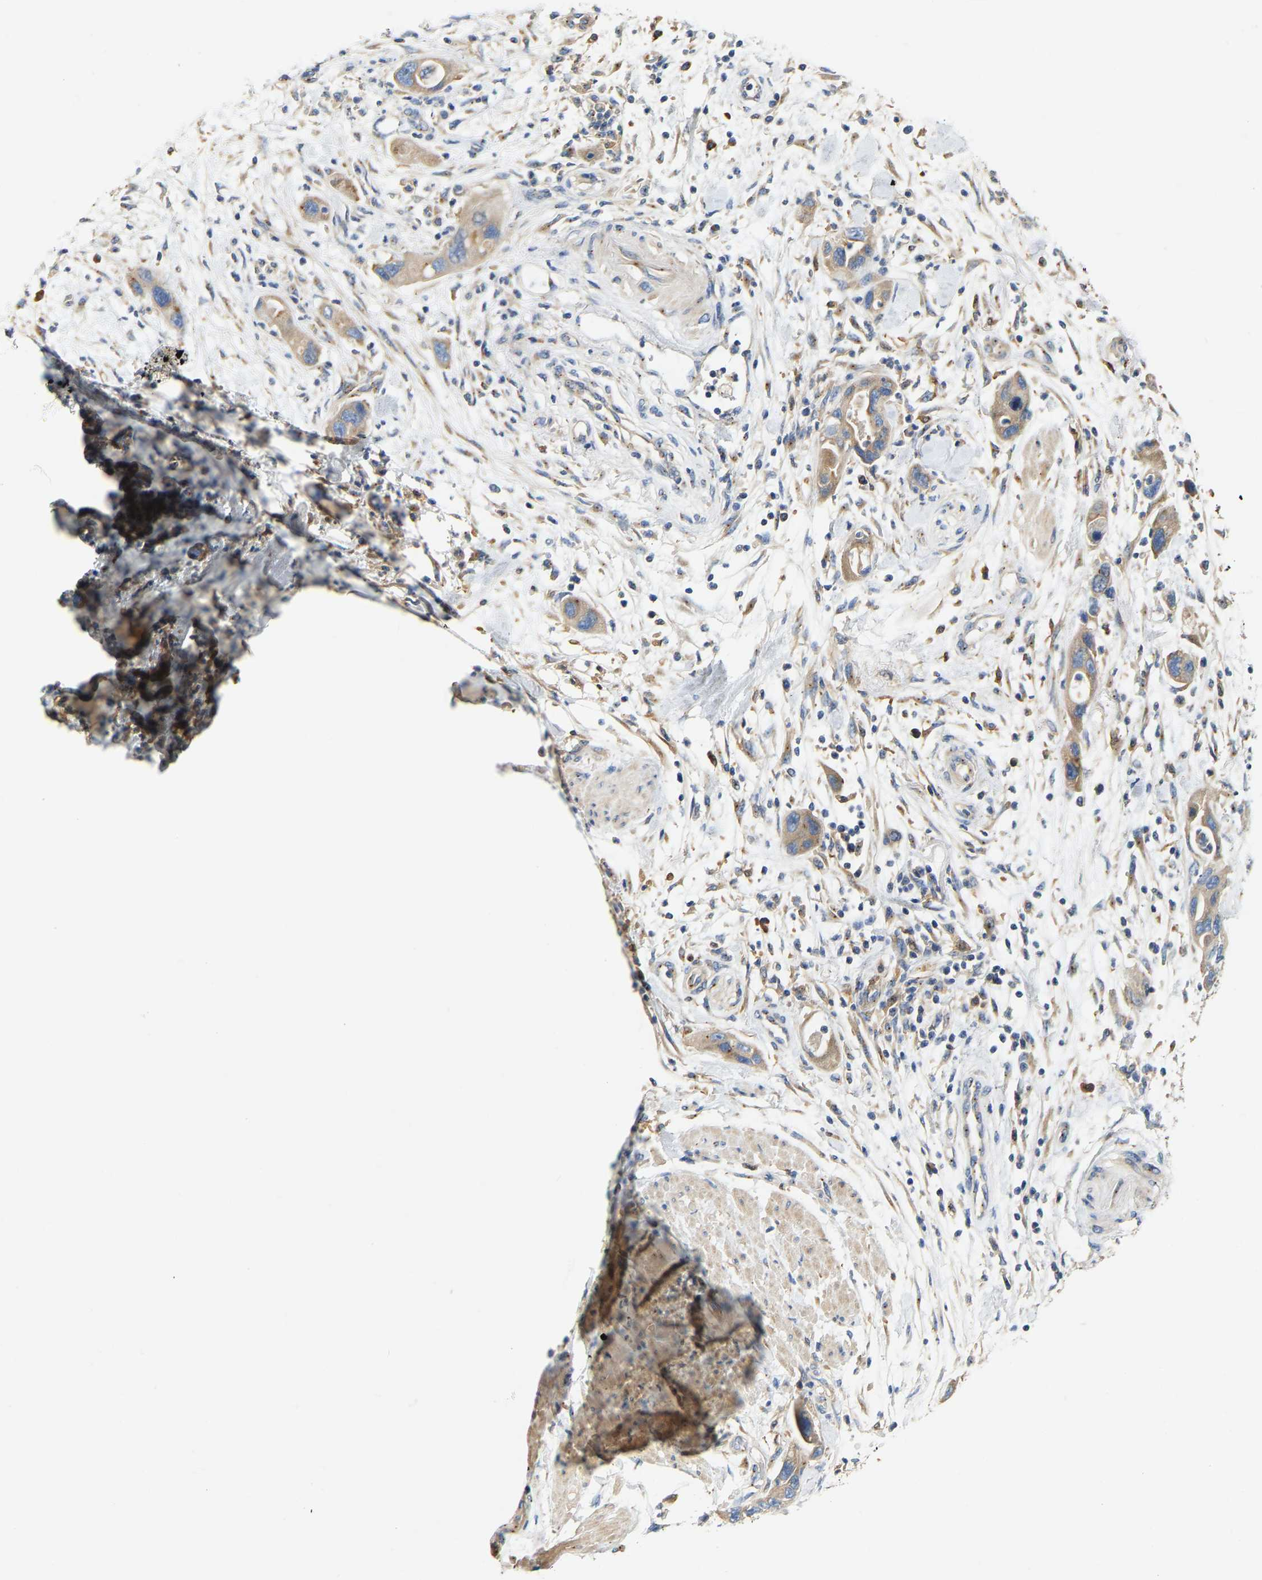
{"staining": {"intensity": "moderate", "quantity": ">75%", "location": "cytoplasmic/membranous"}, "tissue": "pancreatic cancer", "cell_type": "Tumor cells", "image_type": "cancer", "snomed": [{"axis": "morphology", "description": "Normal tissue, NOS"}, {"axis": "morphology", "description": "Adenocarcinoma, NOS"}, {"axis": "topography", "description": "Pancreas"}], "caption": "Human pancreatic adenocarcinoma stained for a protein (brown) reveals moderate cytoplasmic/membranous positive positivity in approximately >75% of tumor cells.", "gene": "PCNT", "patient": {"sex": "female", "age": 71}}